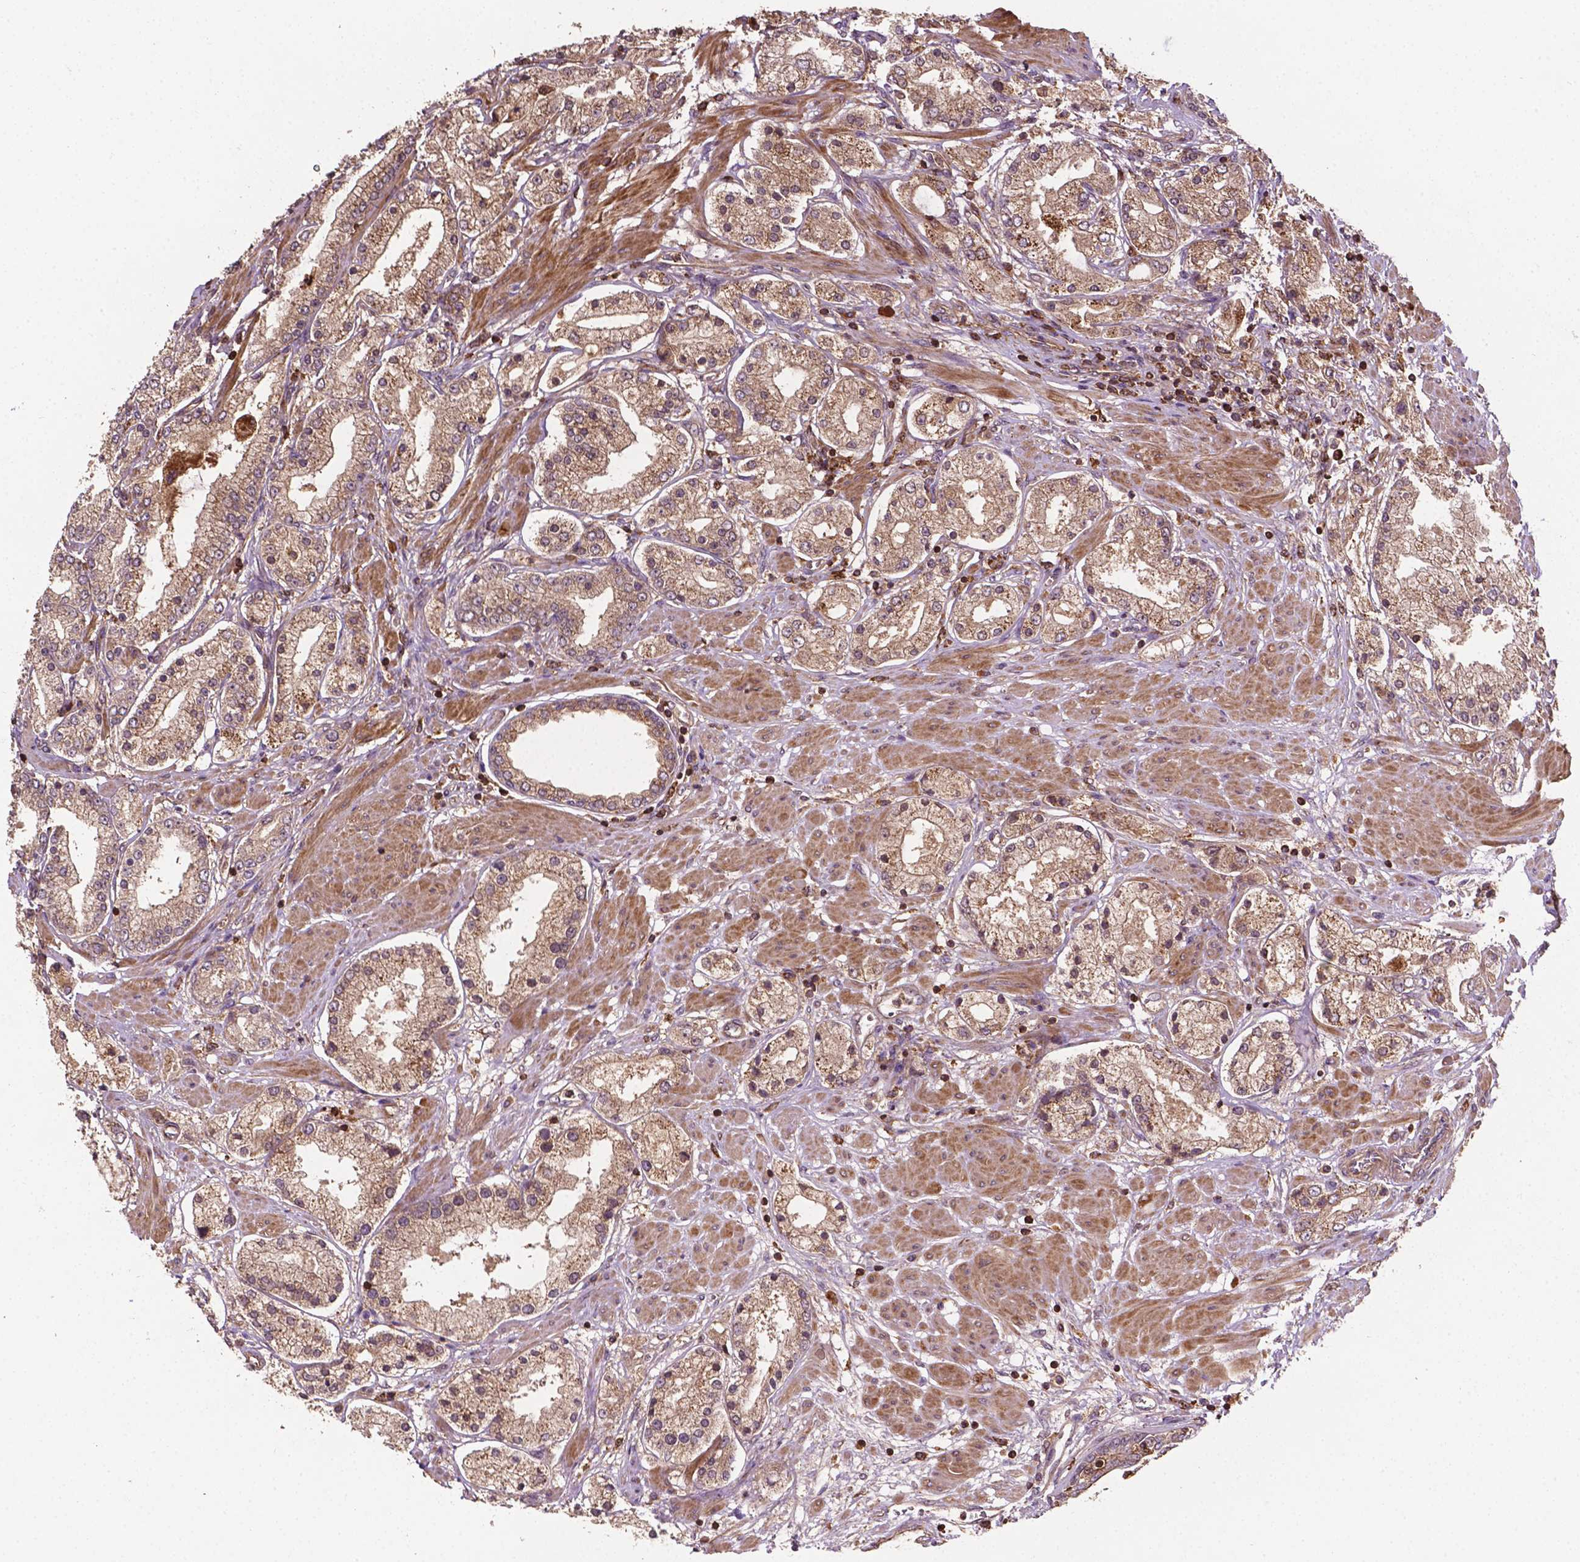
{"staining": {"intensity": "weak", "quantity": ">75%", "location": "cytoplasmic/membranous"}, "tissue": "prostate cancer", "cell_type": "Tumor cells", "image_type": "cancer", "snomed": [{"axis": "morphology", "description": "Adenocarcinoma, High grade"}, {"axis": "topography", "description": "Prostate"}], "caption": "Protein expression analysis of adenocarcinoma (high-grade) (prostate) exhibits weak cytoplasmic/membranous staining in approximately >75% of tumor cells. Using DAB (3,3'-diaminobenzidine) (brown) and hematoxylin (blue) stains, captured at high magnification using brightfield microscopy.", "gene": "ZMYND19", "patient": {"sex": "male", "age": 67}}